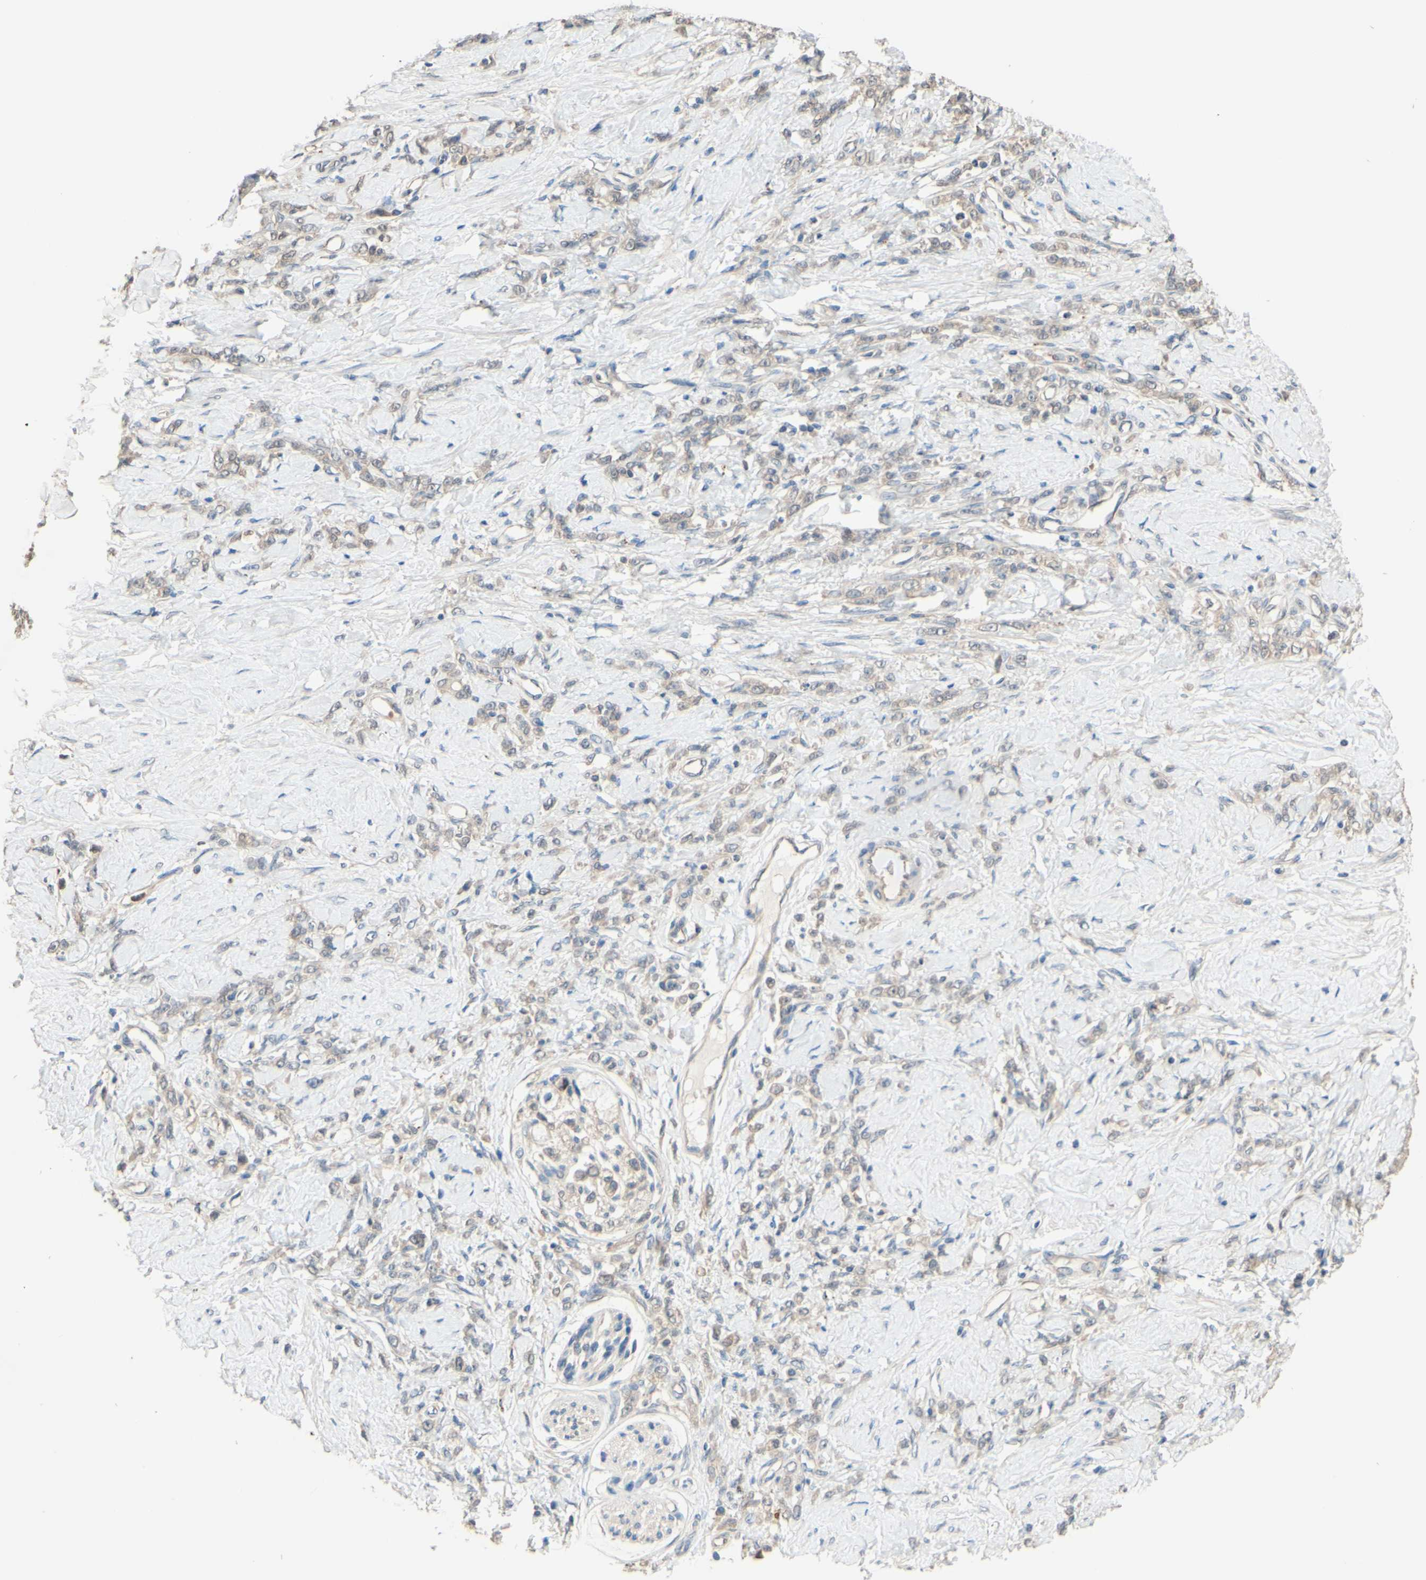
{"staining": {"intensity": "weak", "quantity": ">75%", "location": "cytoplasmic/membranous"}, "tissue": "stomach cancer", "cell_type": "Tumor cells", "image_type": "cancer", "snomed": [{"axis": "morphology", "description": "Adenocarcinoma, NOS"}, {"axis": "topography", "description": "Stomach"}], "caption": "Protein positivity by IHC demonstrates weak cytoplasmic/membranous staining in approximately >75% of tumor cells in stomach cancer. Using DAB (3,3'-diaminobenzidine) (brown) and hematoxylin (blue) stains, captured at high magnification using brightfield microscopy.", "gene": "SMIM19", "patient": {"sex": "male", "age": 82}}